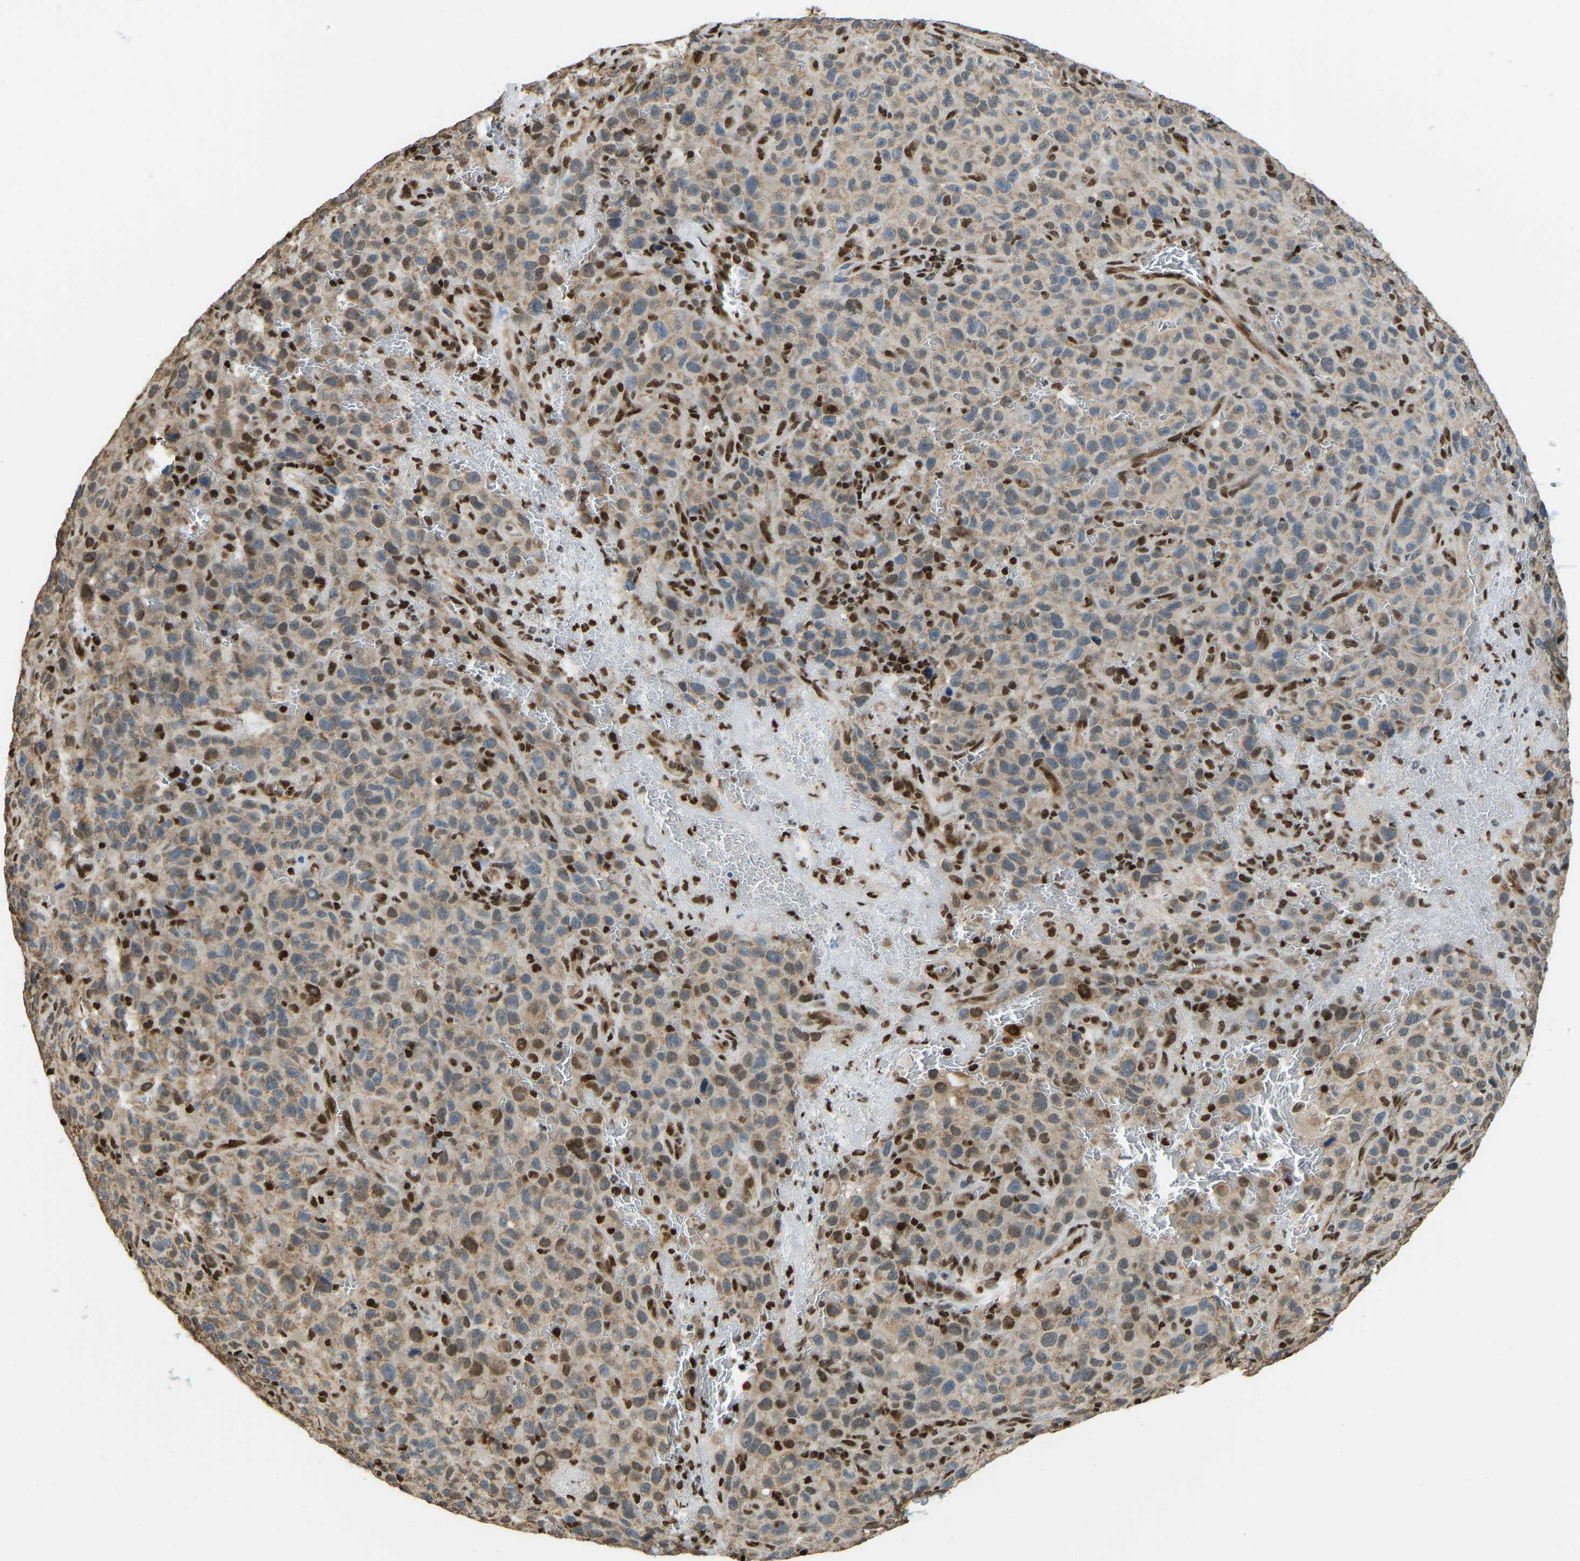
{"staining": {"intensity": "moderate", "quantity": "25%-75%", "location": "cytoplasmic/membranous,nuclear"}, "tissue": "melanoma", "cell_type": "Tumor cells", "image_type": "cancer", "snomed": [{"axis": "morphology", "description": "Malignant melanoma, NOS"}, {"axis": "topography", "description": "Skin"}], "caption": "Immunohistochemistry (IHC) staining of malignant melanoma, which demonstrates medium levels of moderate cytoplasmic/membranous and nuclear expression in about 25%-75% of tumor cells indicating moderate cytoplasmic/membranous and nuclear protein expression. The staining was performed using DAB (3,3'-diaminobenzidine) (brown) for protein detection and nuclei were counterstained in hematoxylin (blue).", "gene": "ZSCAN20", "patient": {"sex": "female", "age": 82}}